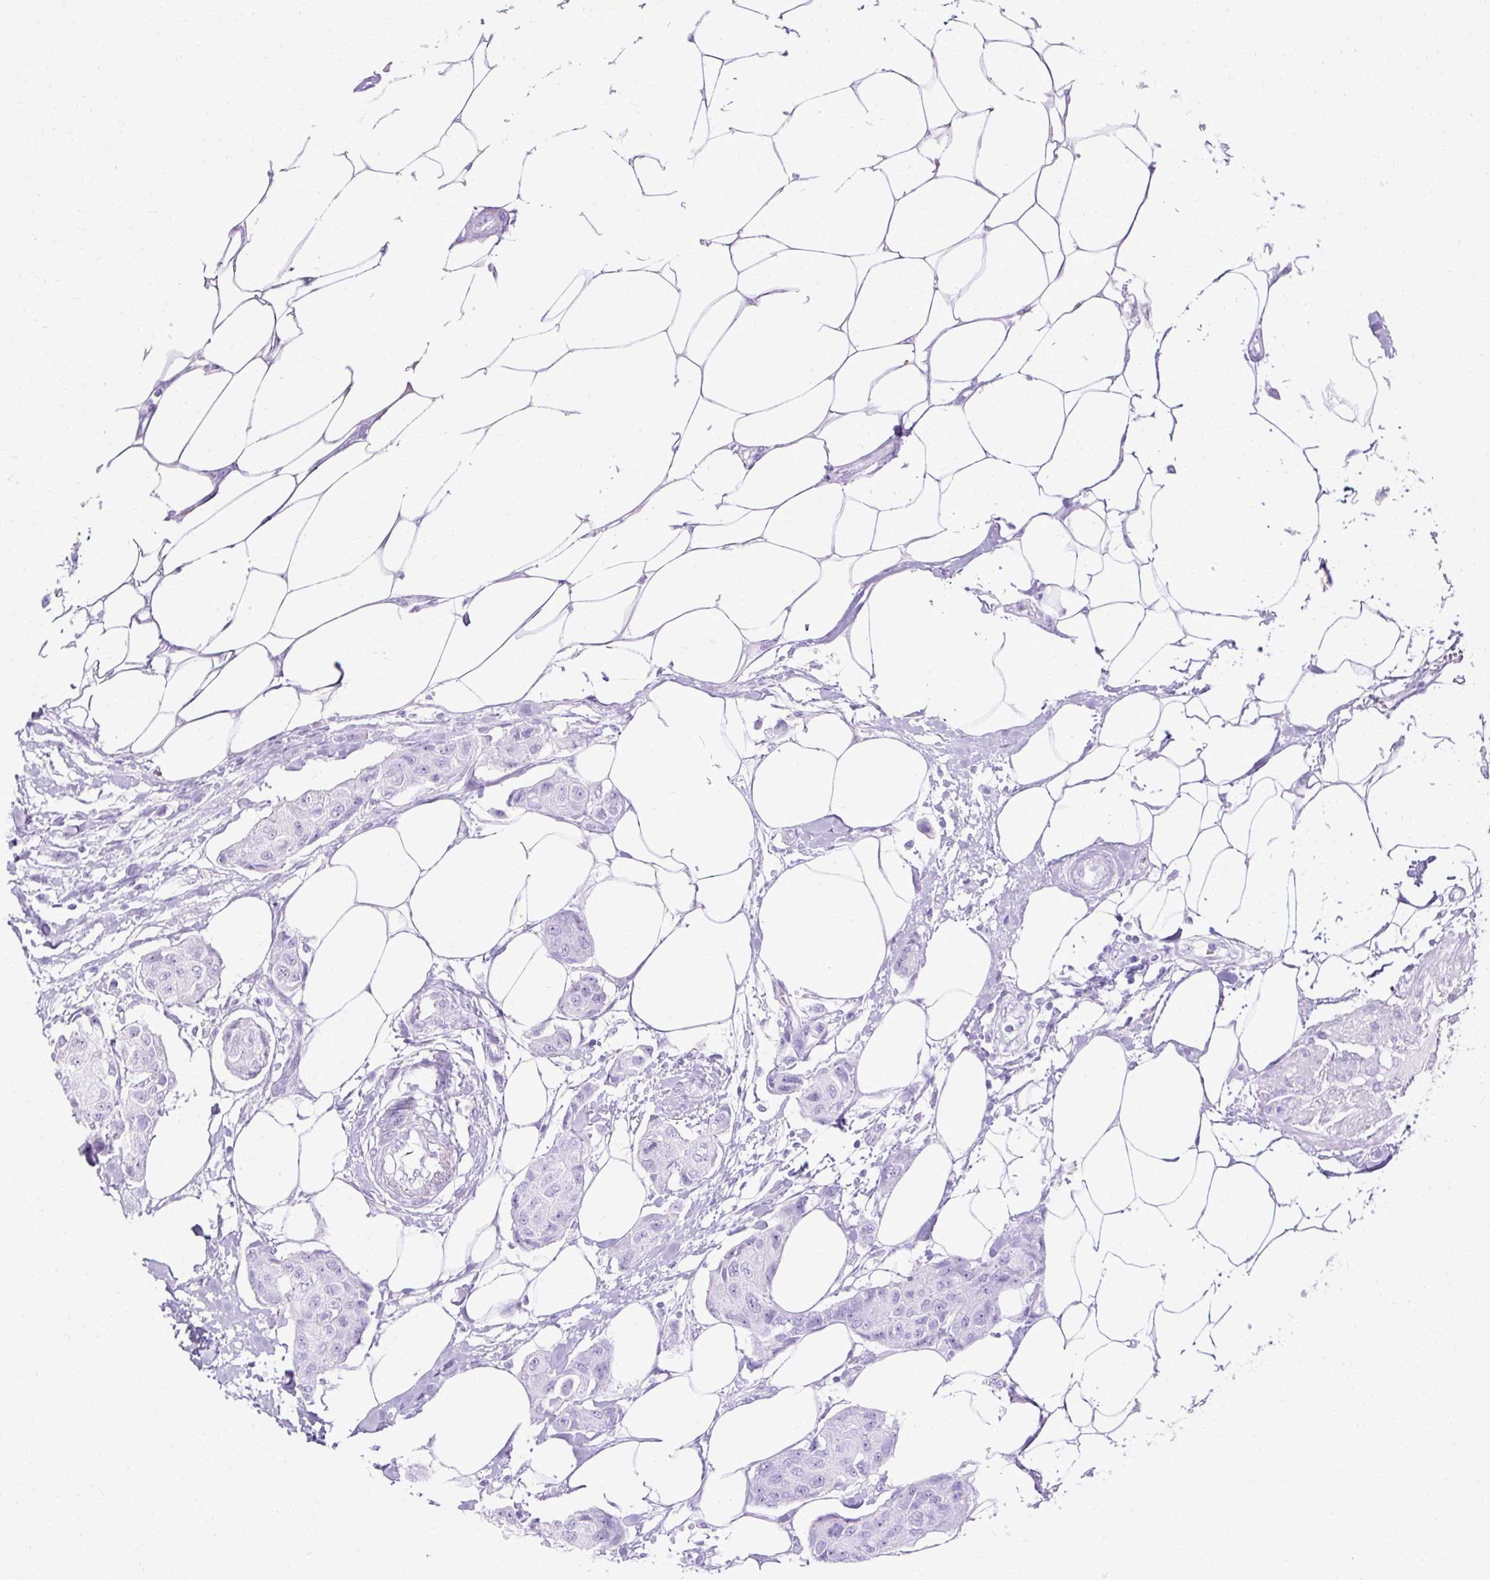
{"staining": {"intensity": "negative", "quantity": "none", "location": "none"}, "tissue": "breast cancer", "cell_type": "Tumor cells", "image_type": "cancer", "snomed": [{"axis": "morphology", "description": "Duct carcinoma"}, {"axis": "topography", "description": "Breast"}, {"axis": "topography", "description": "Lymph node"}], "caption": "Immunohistochemistry (IHC) of breast cancer exhibits no staining in tumor cells. (DAB (3,3'-diaminobenzidine) IHC, high magnification).", "gene": "HSD11B1", "patient": {"sex": "female", "age": 80}}